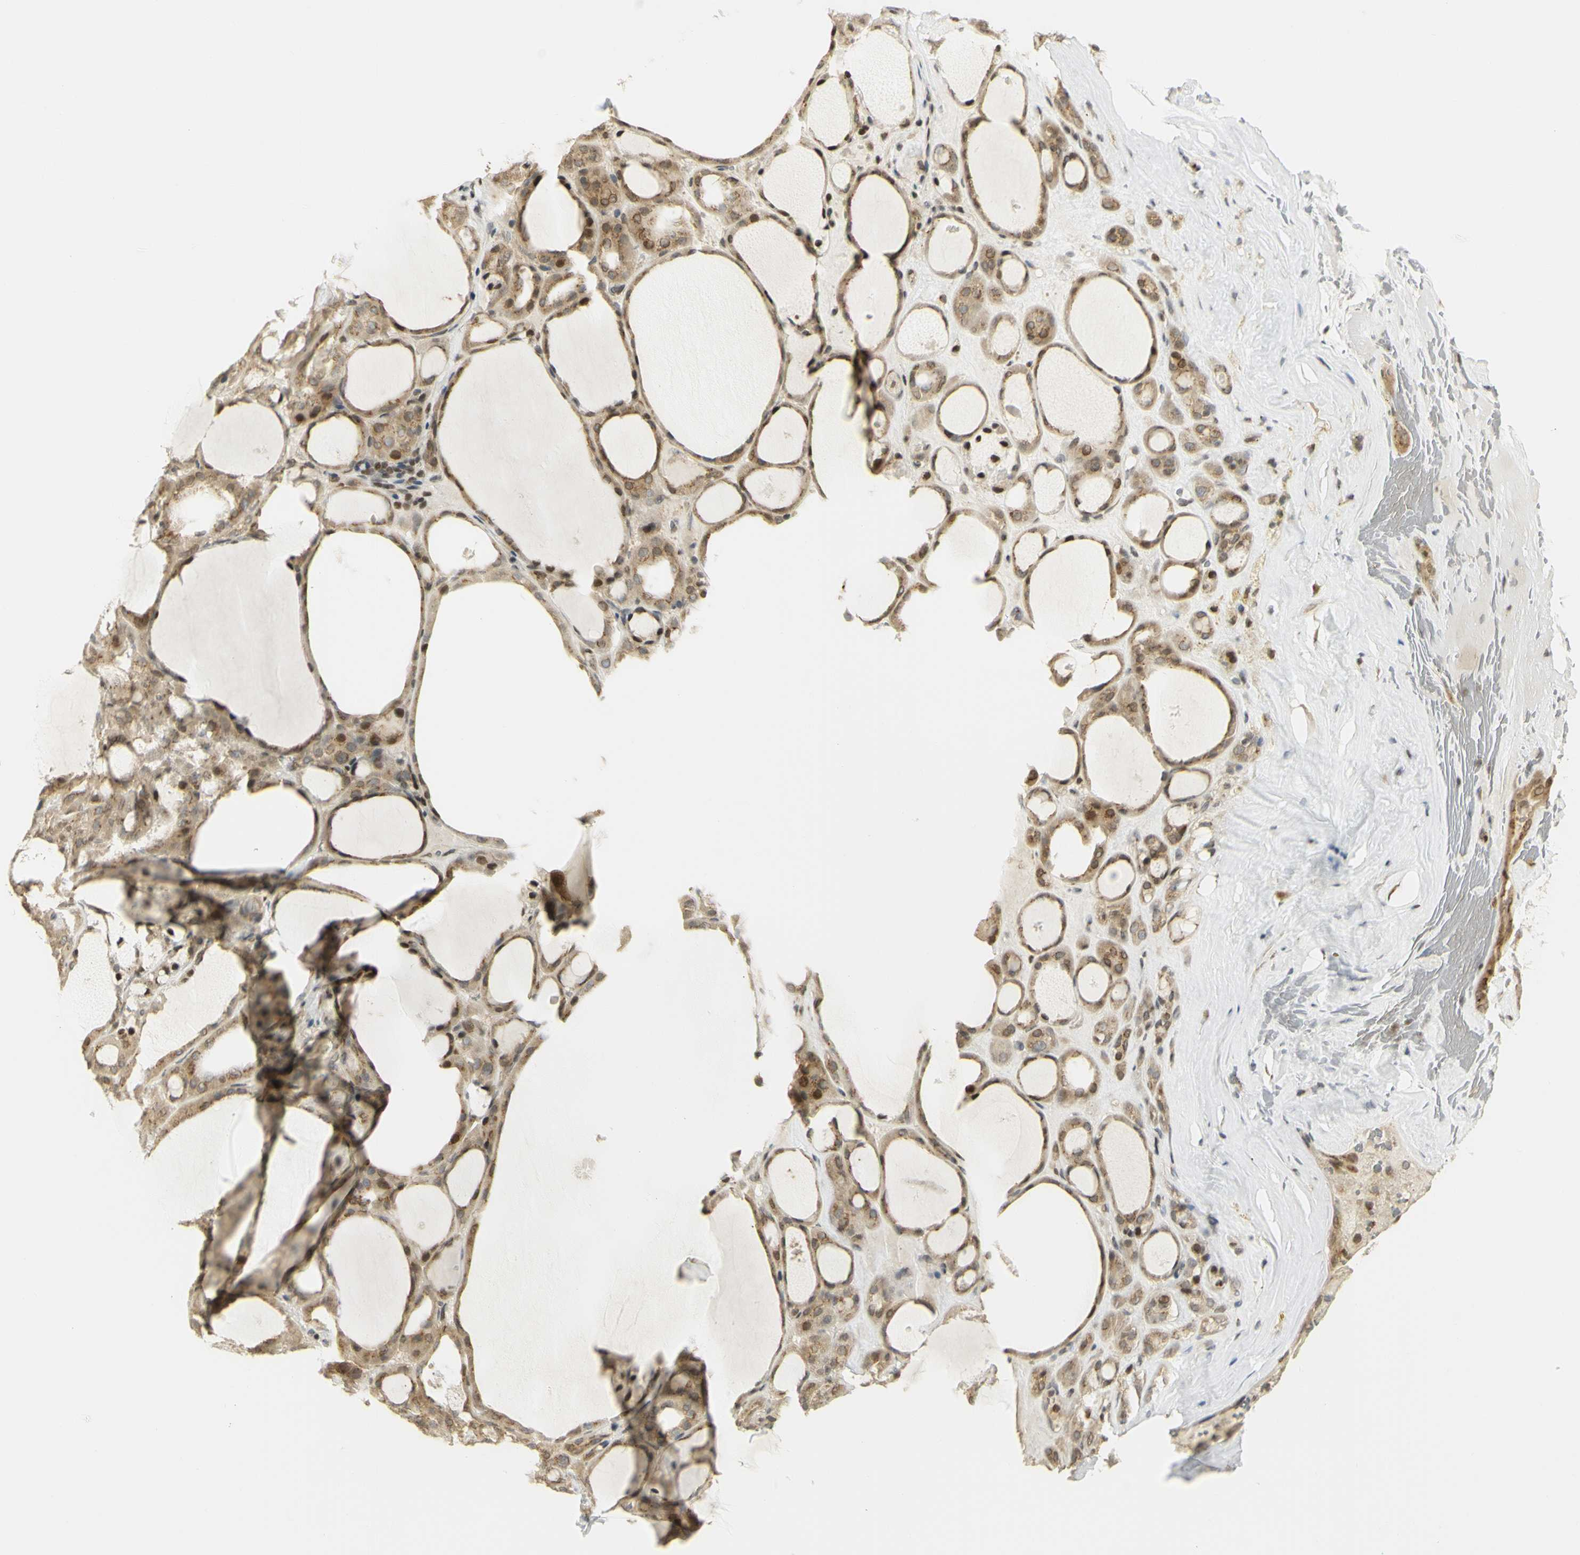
{"staining": {"intensity": "moderate", "quantity": ">75%", "location": "cytoplasmic/membranous,nuclear"}, "tissue": "thyroid gland", "cell_type": "Glandular cells", "image_type": "normal", "snomed": [{"axis": "morphology", "description": "Normal tissue, NOS"}, {"axis": "morphology", "description": "Carcinoma, NOS"}, {"axis": "topography", "description": "Thyroid gland"}], "caption": "Immunohistochemical staining of normal thyroid gland shows moderate cytoplasmic/membranous,nuclear protein positivity in about >75% of glandular cells.", "gene": "KIF11", "patient": {"sex": "female", "age": 86}}